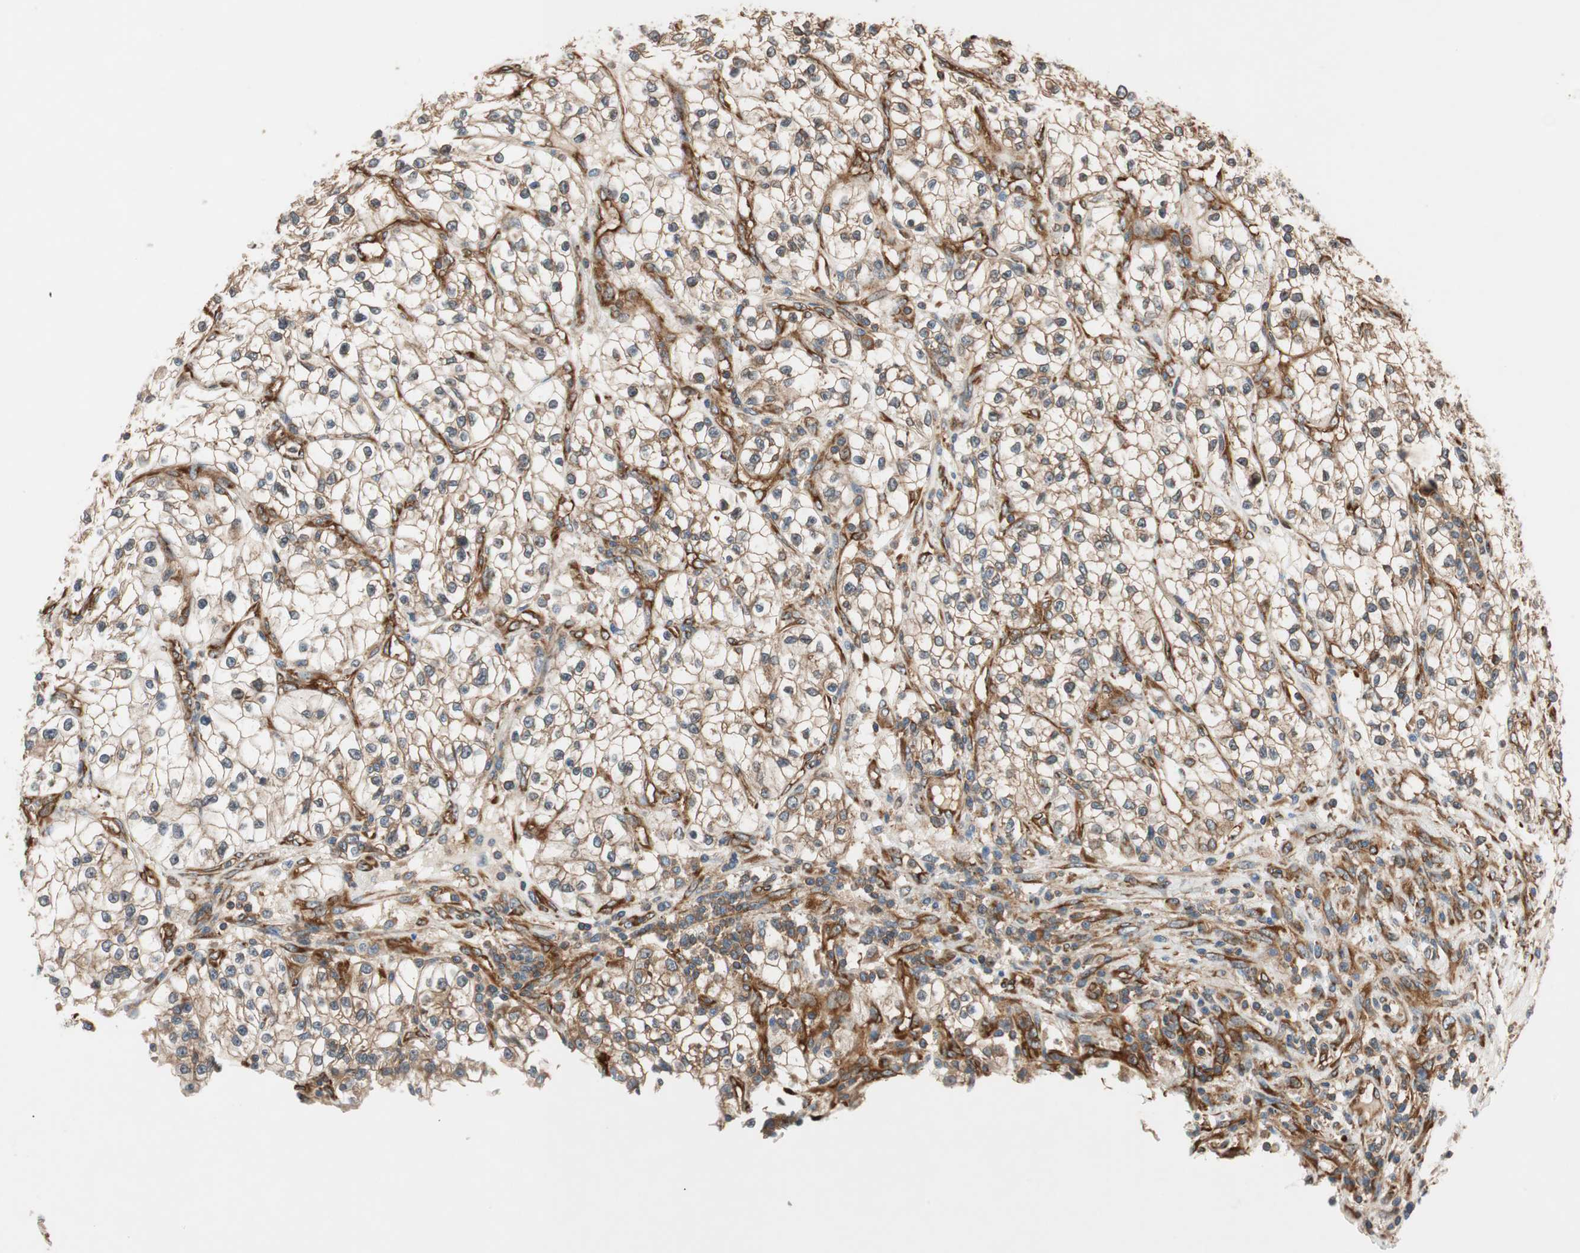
{"staining": {"intensity": "weak", "quantity": "25%-75%", "location": "cytoplasmic/membranous"}, "tissue": "renal cancer", "cell_type": "Tumor cells", "image_type": "cancer", "snomed": [{"axis": "morphology", "description": "Adenocarcinoma, NOS"}, {"axis": "topography", "description": "Kidney"}], "caption": "Approximately 25%-75% of tumor cells in adenocarcinoma (renal) demonstrate weak cytoplasmic/membranous protein positivity as visualized by brown immunohistochemical staining.", "gene": "WASL", "patient": {"sex": "female", "age": 57}}